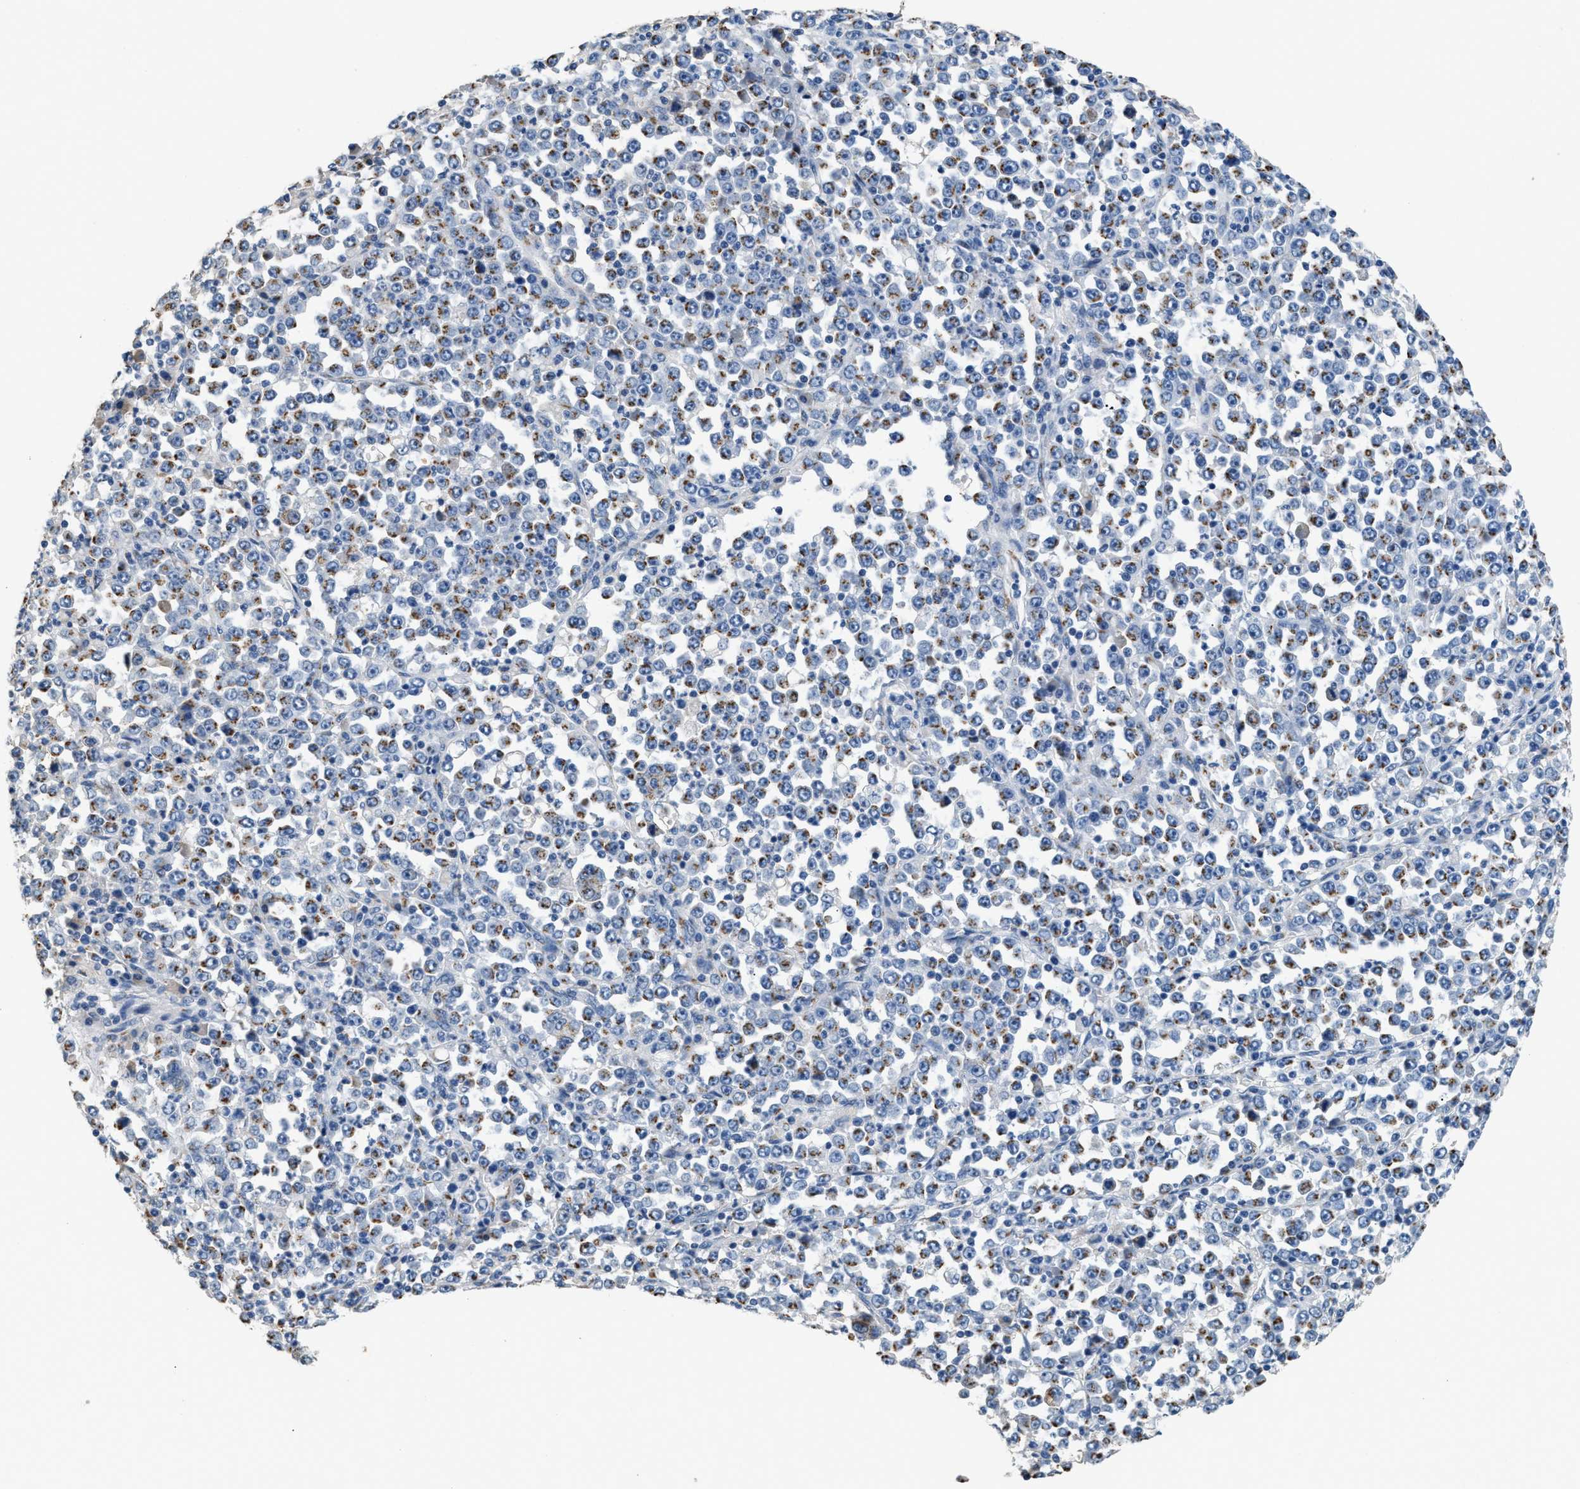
{"staining": {"intensity": "moderate", "quantity": ">75%", "location": "cytoplasmic/membranous"}, "tissue": "stomach cancer", "cell_type": "Tumor cells", "image_type": "cancer", "snomed": [{"axis": "morphology", "description": "Normal tissue, NOS"}, {"axis": "morphology", "description": "Adenocarcinoma, NOS"}, {"axis": "topography", "description": "Stomach, upper"}, {"axis": "topography", "description": "Stomach"}], "caption": "Stomach adenocarcinoma stained with DAB (3,3'-diaminobenzidine) immunohistochemistry (IHC) exhibits medium levels of moderate cytoplasmic/membranous positivity in approximately >75% of tumor cells.", "gene": "GOLM1", "patient": {"sex": "male", "age": 59}}